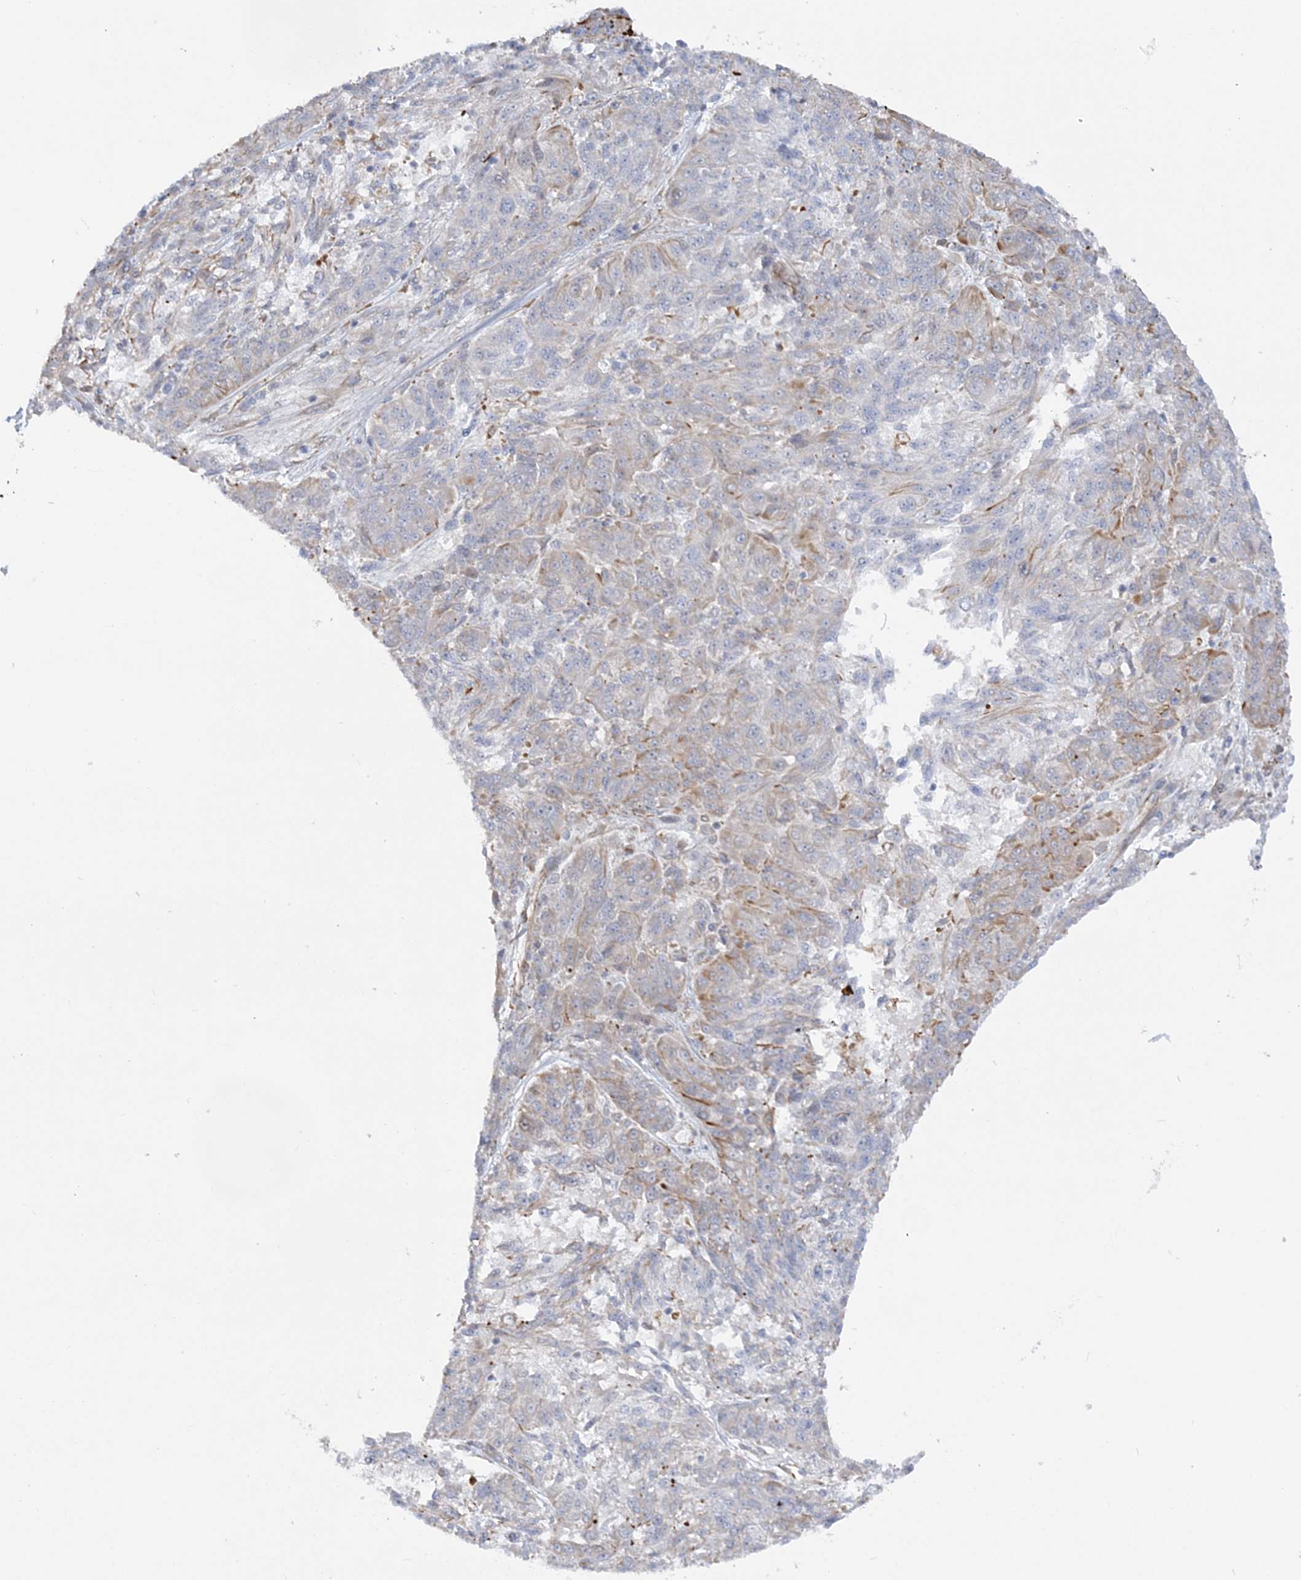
{"staining": {"intensity": "moderate", "quantity": "25%-75%", "location": "cytoplasmic/membranous"}, "tissue": "melanoma", "cell_type": "Tumor cells", "image_type": "cancer", "snomed": [{"axis": "morphology", "description": "Malignant melanoma, NOS"}, {"axis": "topography", "description": "Skin"}], "caption": "Tumor cells reveal medium levels of moderate cytoplasmic/membranous staining in about 25%-75% of cells in human melanoma.", "gene": "SCLT1", "patient": {"sex": "male", "age": 53}}